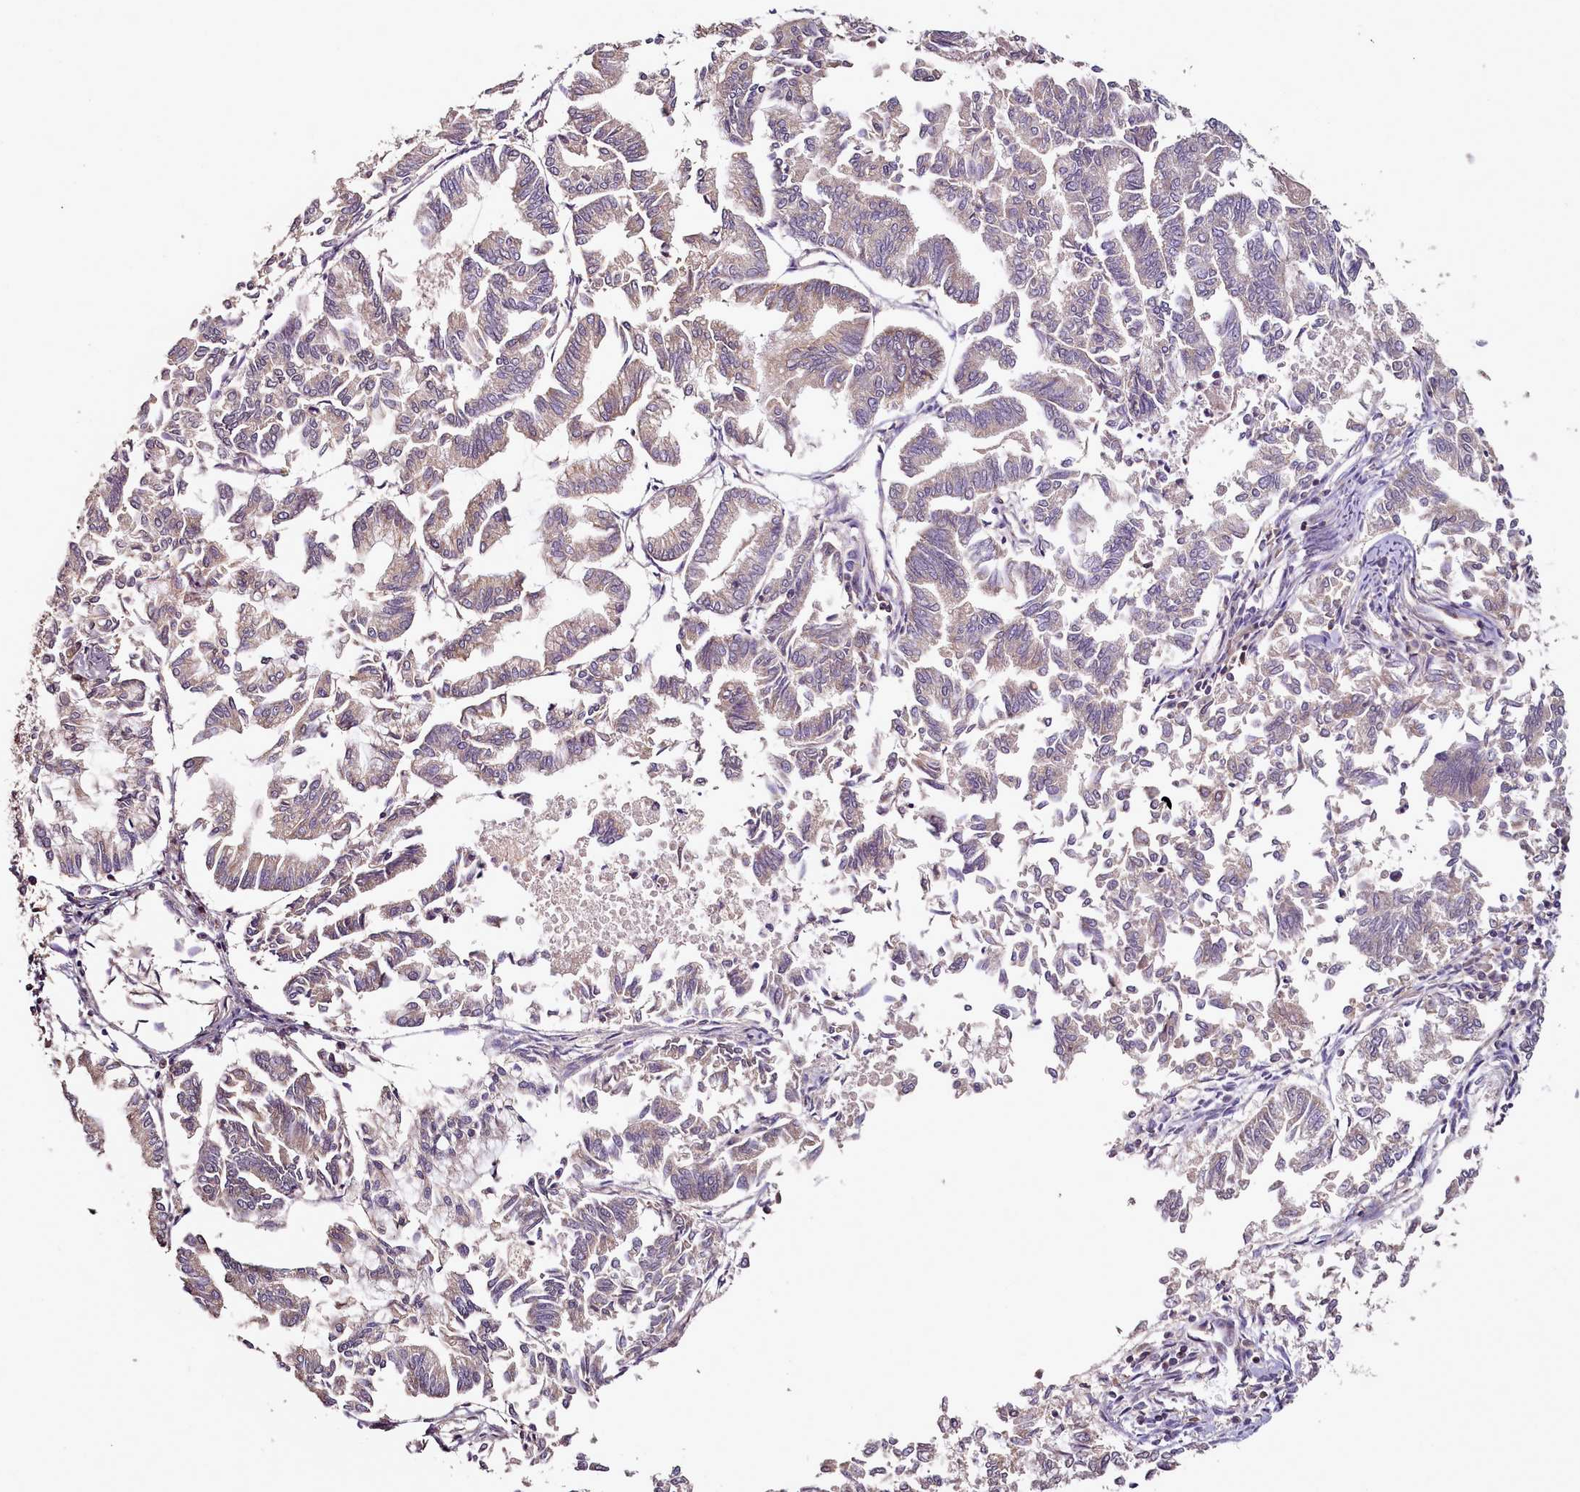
{"staining": {"intensity": "weak", "quantity": "25%-75%", "location": "cytoplasmic/membranous"}, "tissue": "endometrial cancer", "cell_type": "Tumor cells", "image_type": "cancer", "snomed": [{"axis": "morphology", "description": "Adenocarcinoma, NOS"}, {"axis": "topography", "description": "Endometrium"}], "caption": "Tumor cells display low levels of weak cytoplasmic/membranous positivity in approximately 25%-75% of cells in endometrial cancer. The staining was performed using DAB, with brown indicating positive protein expression. Nuclei are stained blue with hematoxylin.", "gene": "ACSS1", "patient": {"sex": "female", "age": 79}}